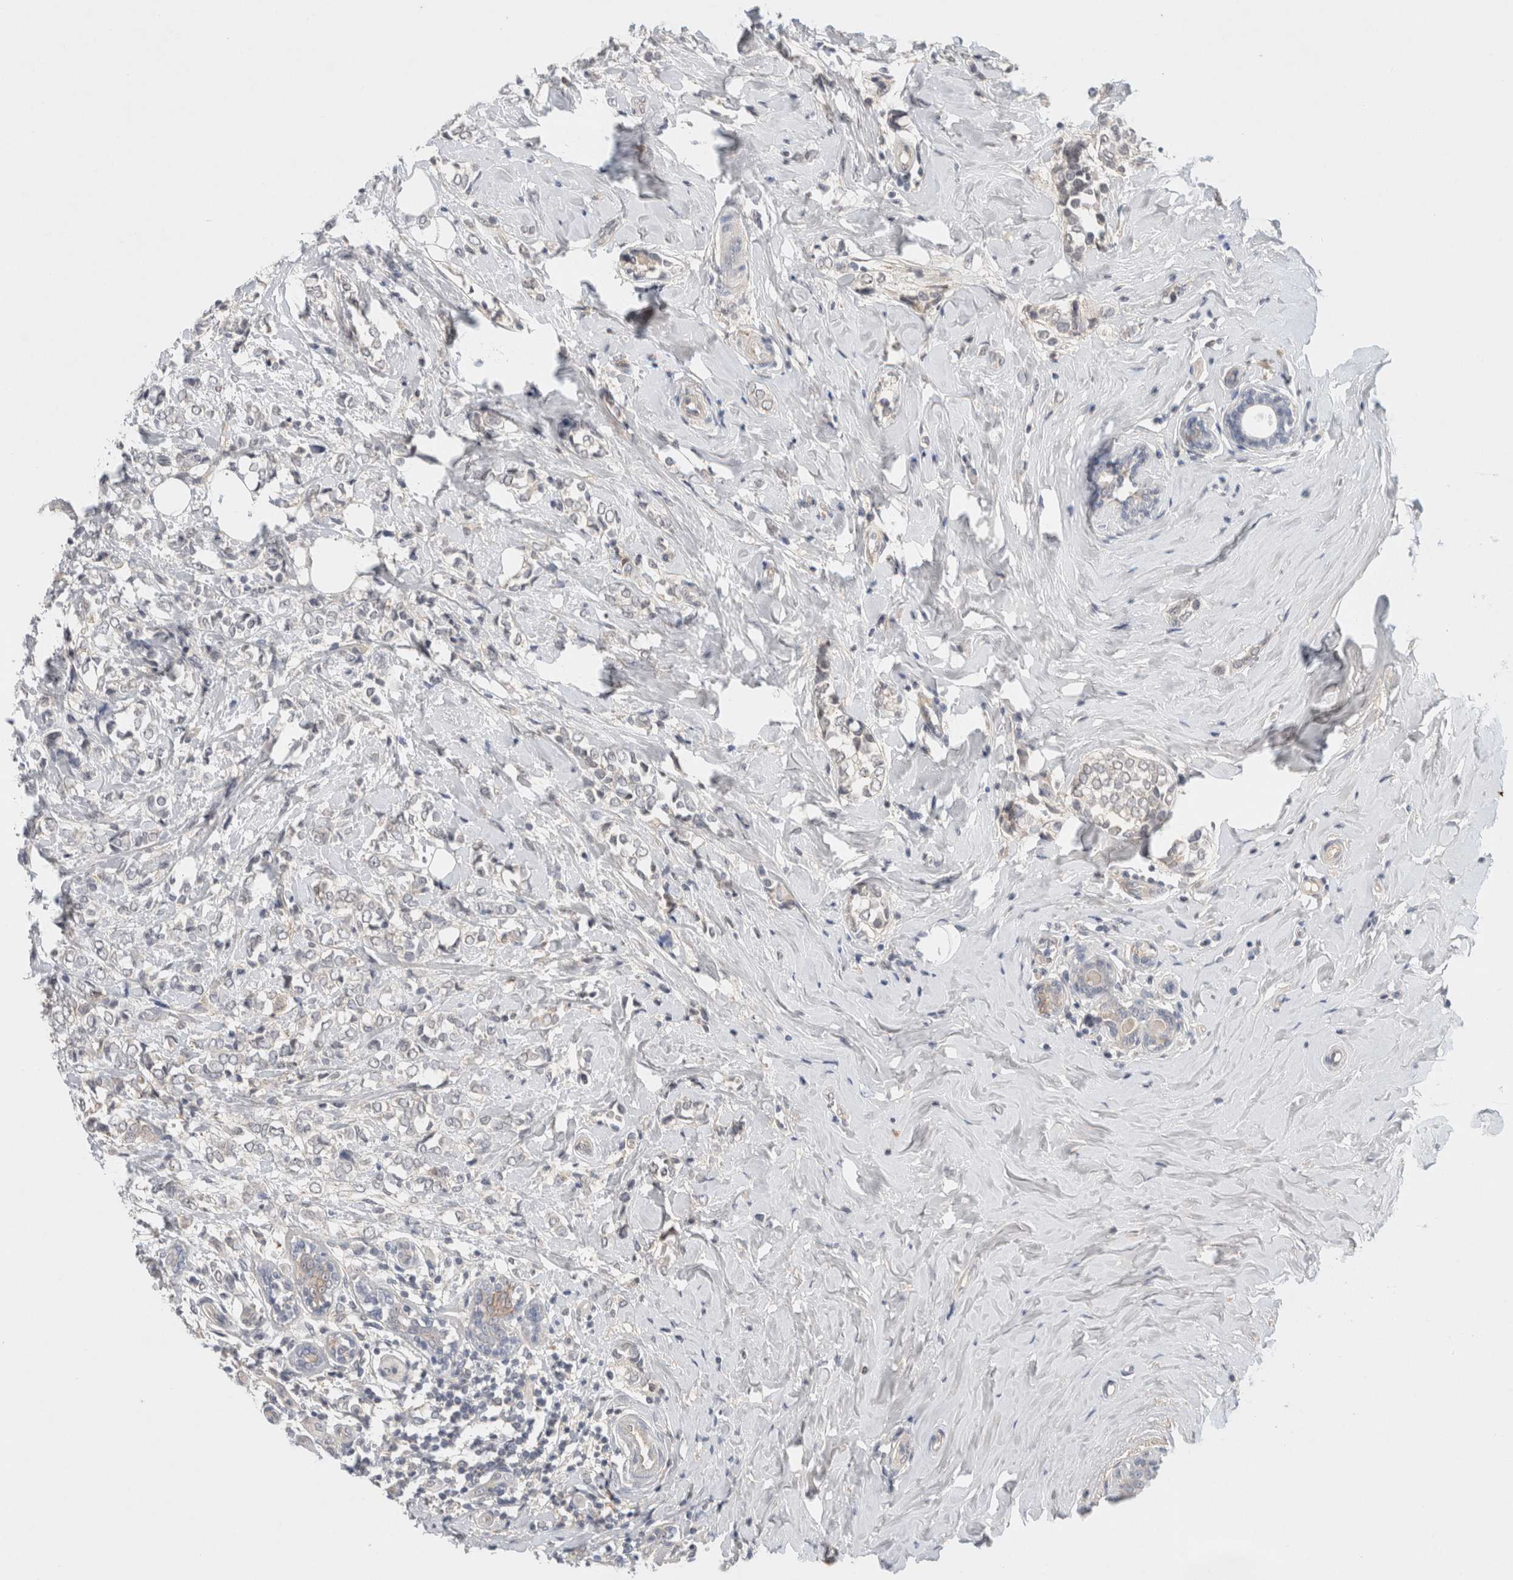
{"staining": {"intensity": "negative", "quantity": "none", "location": "none"}, "tissue": "breast cancer", "cell_type": "Tumor cells", "image_type": "cancer", "snomed": [{"axis": "morphology", "description": "Normal tissue, NOS"}, {"axis": "morphology", "description": "Lobular carcinoma"}, {"axis": "topography", "description": "Breast"}], "caption": "Breast cancer (lobular carcinoma) was stained to show a protein in brown. There is no significant expression in tumor cells.", "gene": "HCN3", "patient": {"sex": "female", "age": 47}}